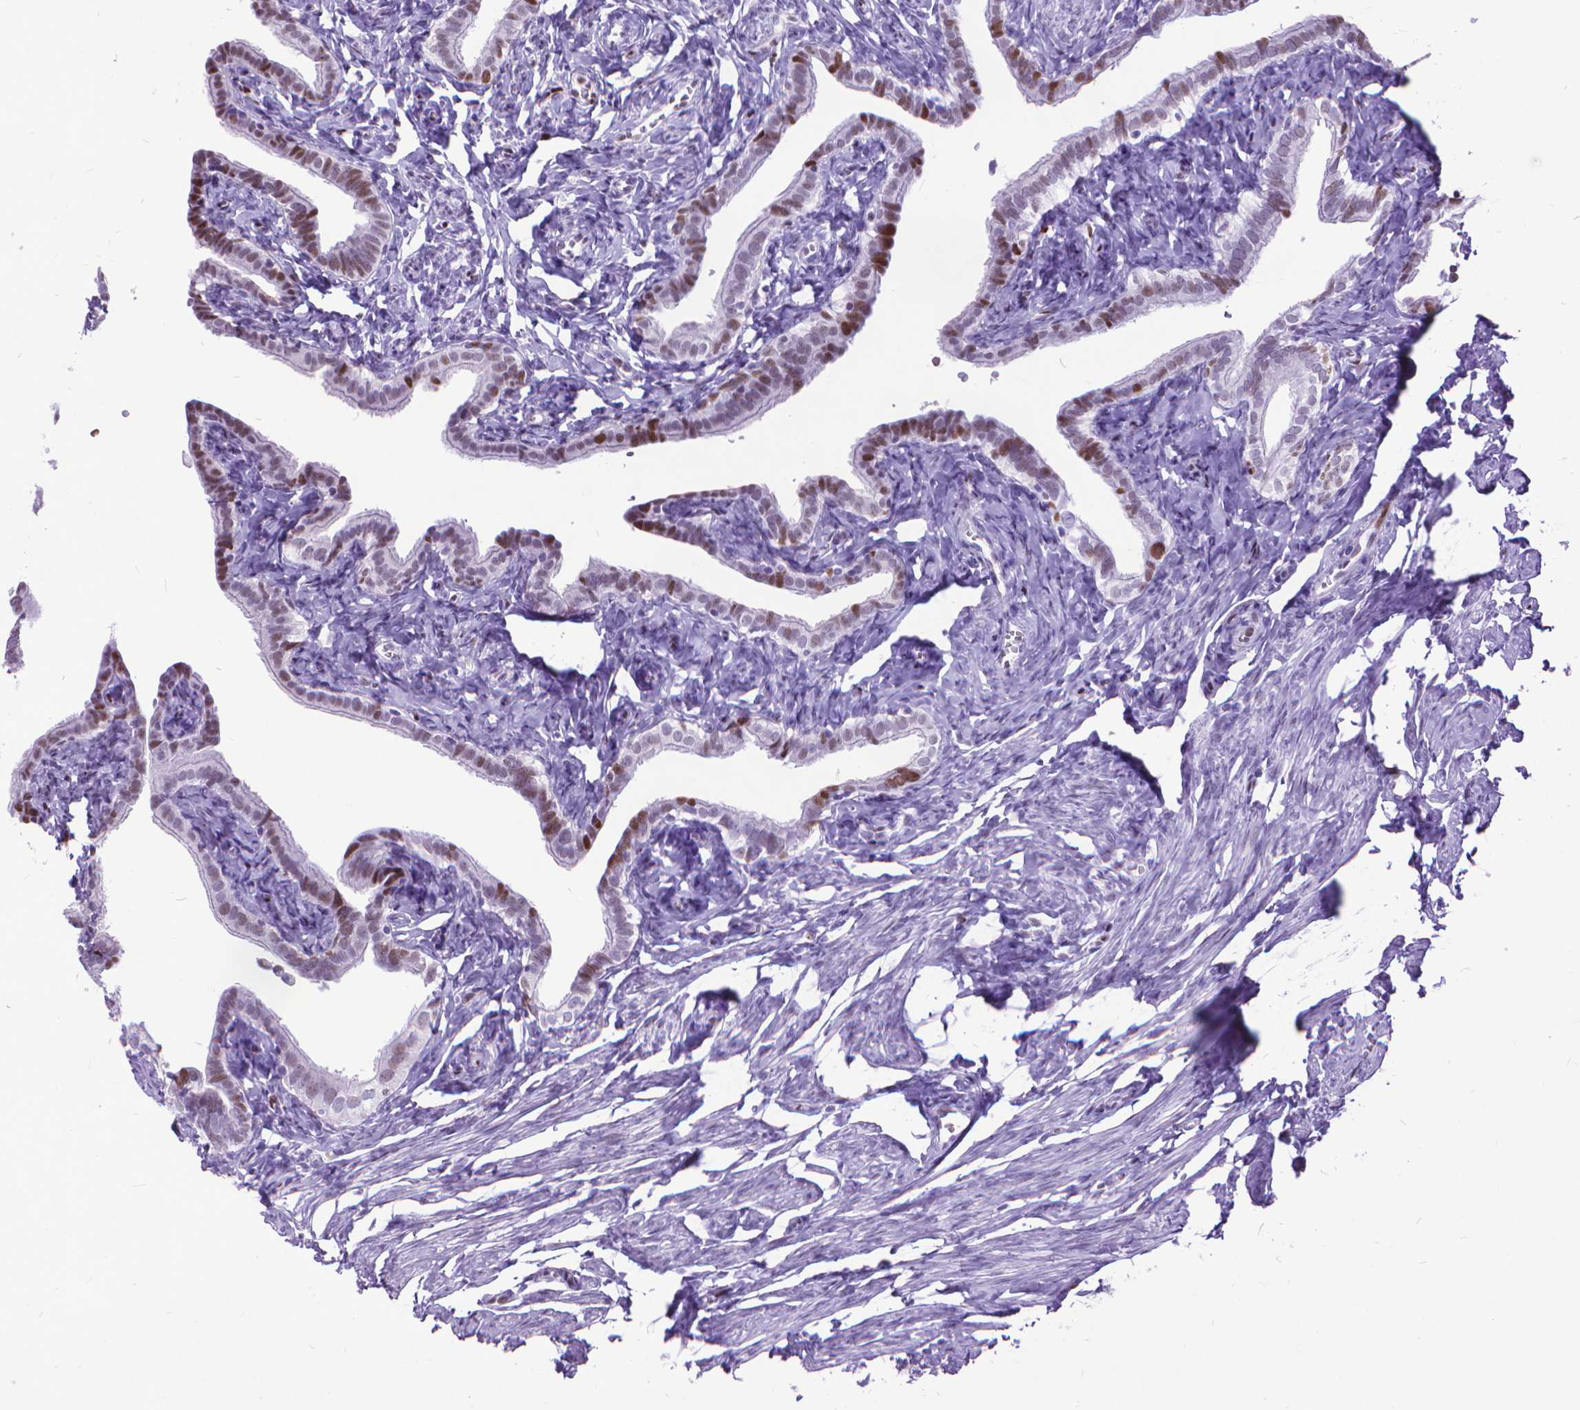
{"staining": {"intensity": "moderate", "quantity": ">75%", "location": "nuclear"}, "tissue": "fallopian tube", "cell_type": "Glandular cells", "image_type": "normal", "snomed": [{"axis": "morphology", "description": "Normal tissue, NOS"}, {"axis": "topography", "description": "Fallopian tube"}], "caption": "A brown stain highlights moderate nuclear staining of a protein in glandular cells of normal fallopian tube. (Stains: DAB (3,3'-diaminobenzidine) in brown, nuclei in blue, Microscopy: brightfield microscopy at high magnification).", "gene": "POLE4", "patient": {"sex": "female", "age": 41}}